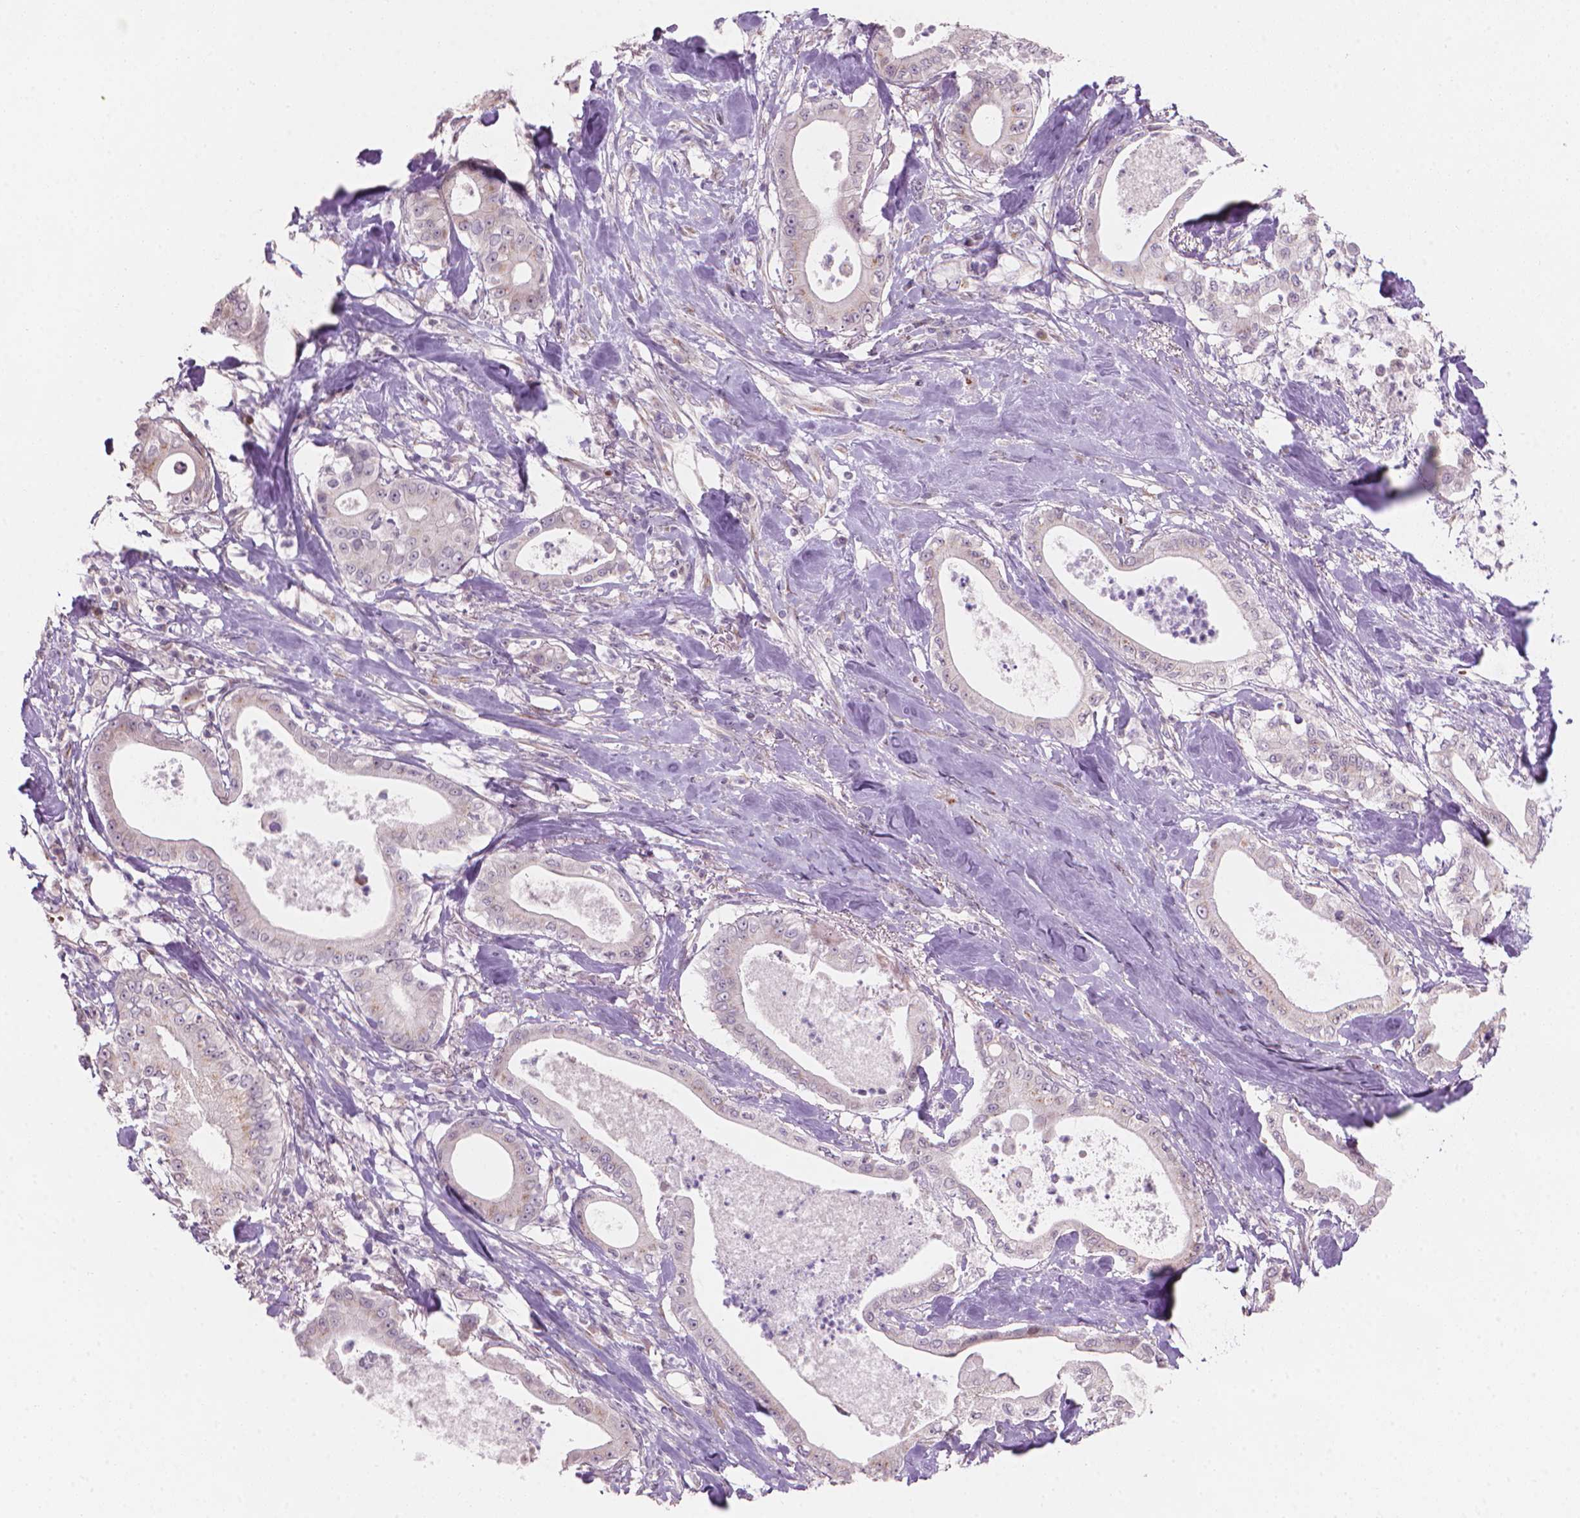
{"staining": {"intensity": "weak", "quantity": "<25%", "location": "cytoplasmic/membranous"}, "tissue": "pancreatic cancer", "cell_type": "Tumor cells", "image_type": "cancer", "snomed": [{"axis": "morphology", "description": "Adenocarcinoma, NOS"}, {"axis": "topography", "description": "Pancreas"}], "caption": "Immunohistochemistry (IHC) image of pancreatic cancer (adenocarcinoma) stained for a protein (brown), which shows no positivity in tumor cells.", "gene": "IFFO1", "patient": {"sex": "male", "age": 71}}